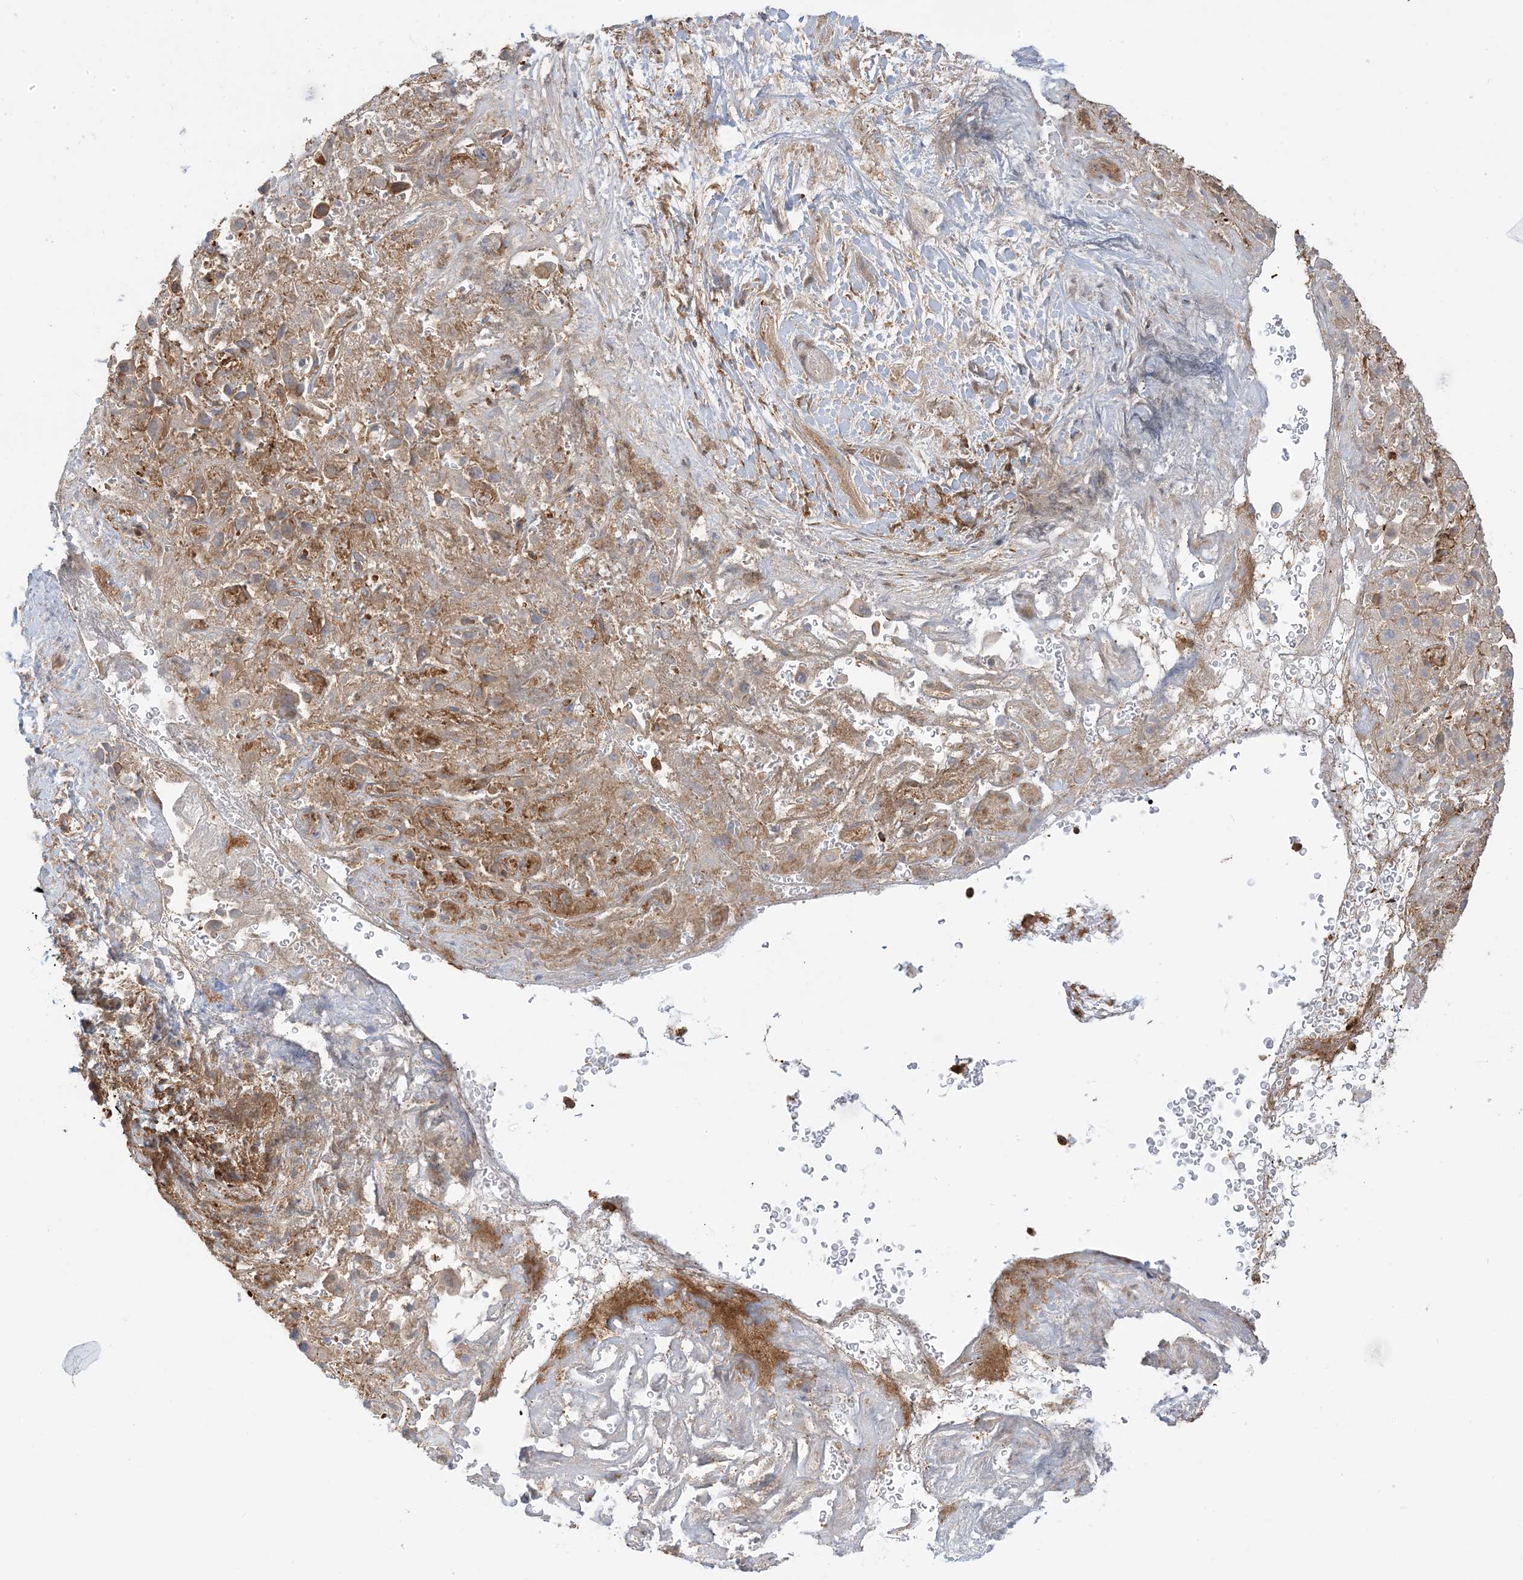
{"staining": {"intensity": "weak", "quantity": "25%-75%", "location": "cytoplasmic/membranous"}, "tissue": "liver cancer", "cell_type": "Tumor cells", "image_type": "cancer", "snomed": [{"axis": "morphology", "description": "Cholangiocarcinoma"}, {"axis": "topography", "description": "Liver"}], "caption": "Weak cytoplasmic/membranous positivity is identified in approximately 25%-75% of tumor cells in liver cancer.", "gene": "CAPZB", "patient": {"sex": "female", "age": 52}}